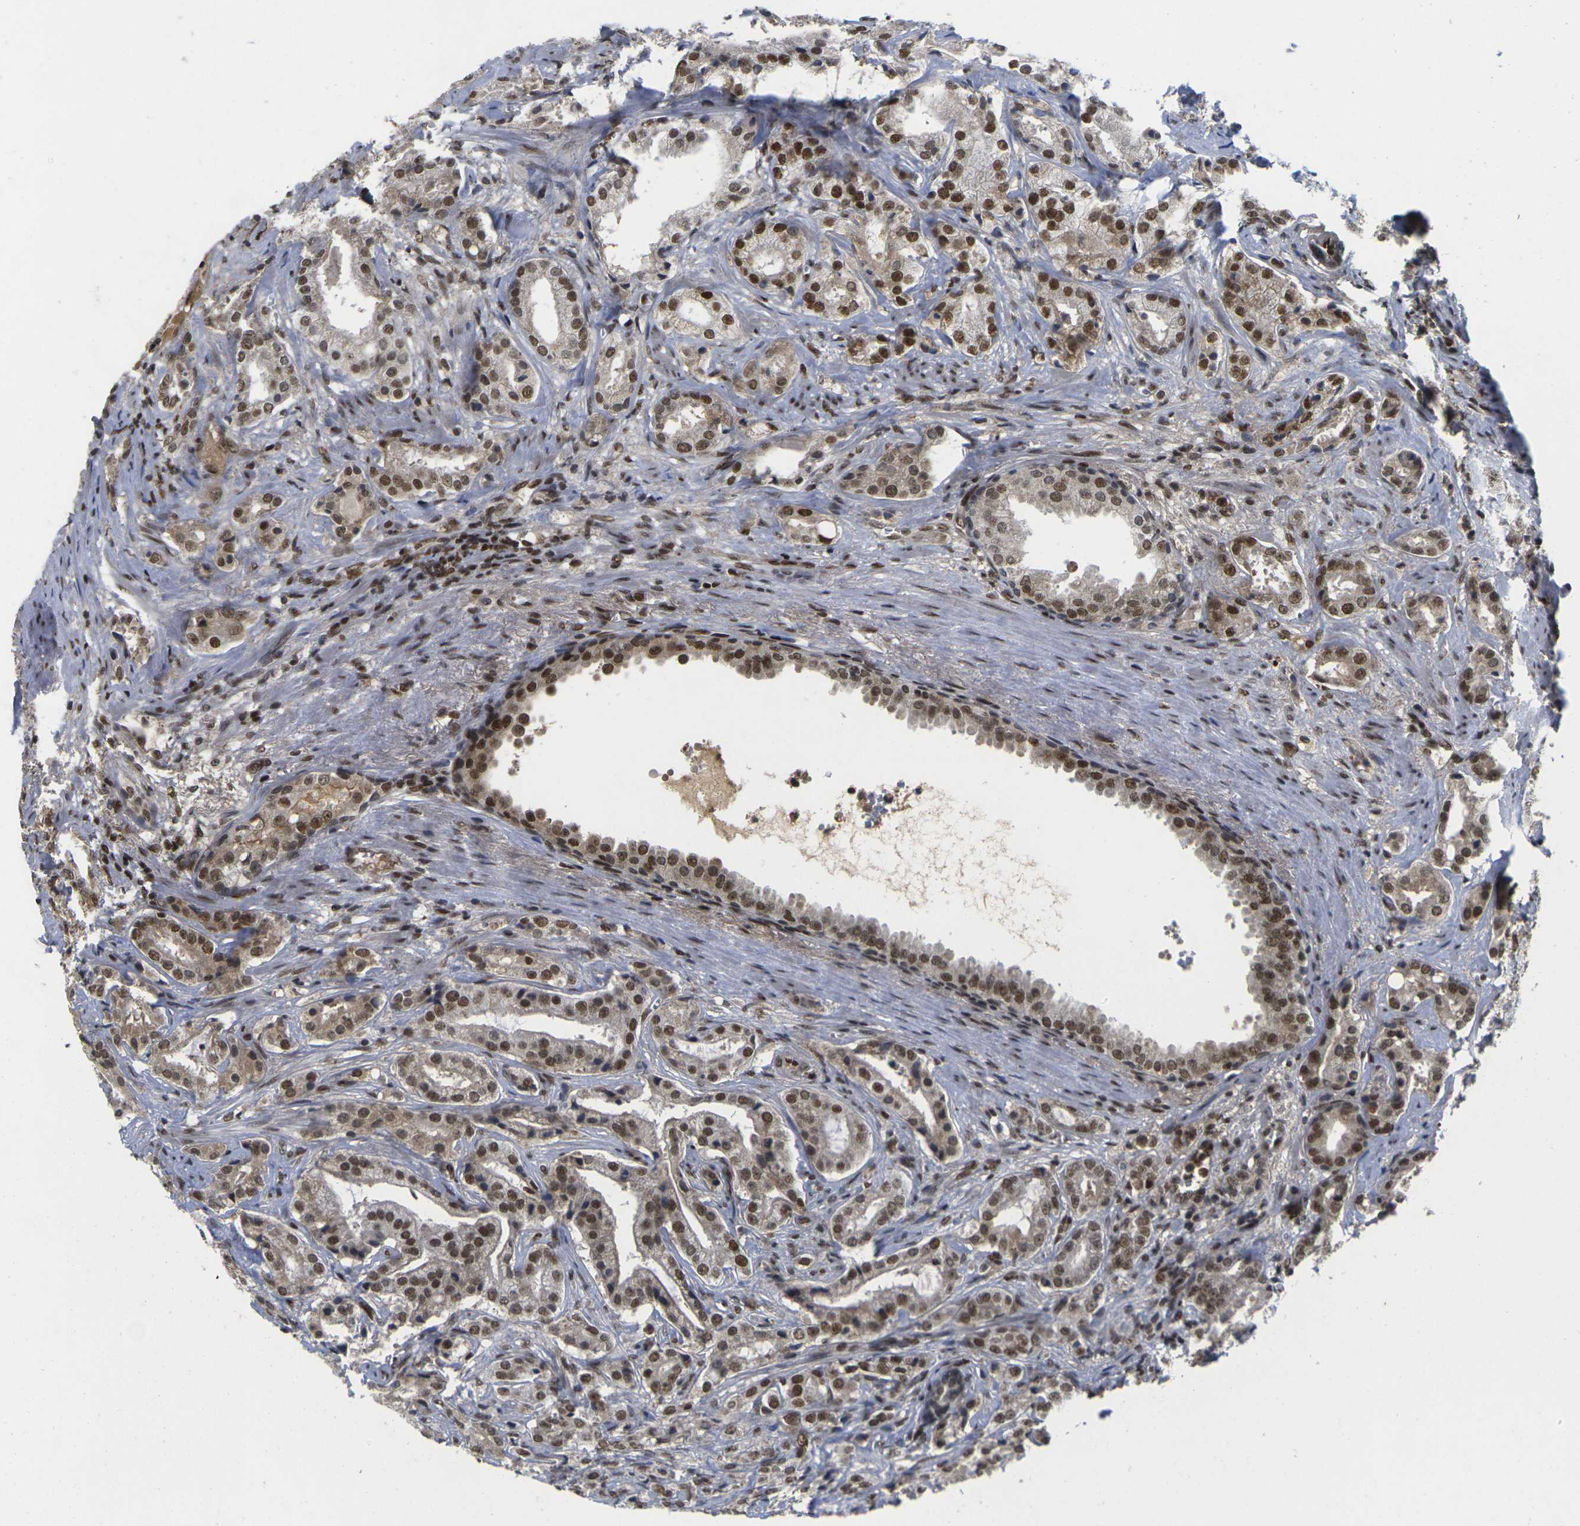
{"staining": {"intensity": "moderate", "quantity": ">75%", "location": "nuclear"}, "tissue": "prostate cancer", "cell_type": "Tumor cells", "image_type": "cancer", "snomed": [{"axis": "morphology", "description": "Adenocarcinoma, High grade"}, {"axis": "topography", "description": "Prostate"}], "caption": "This photomicrograph shows immunohistochemistry staining of prostate cancer, with medium moderate nuclear staining in about >75% of tumor cells.", "gene": "GTF2E1", "patient": {"sex": "male", "age": 64}}